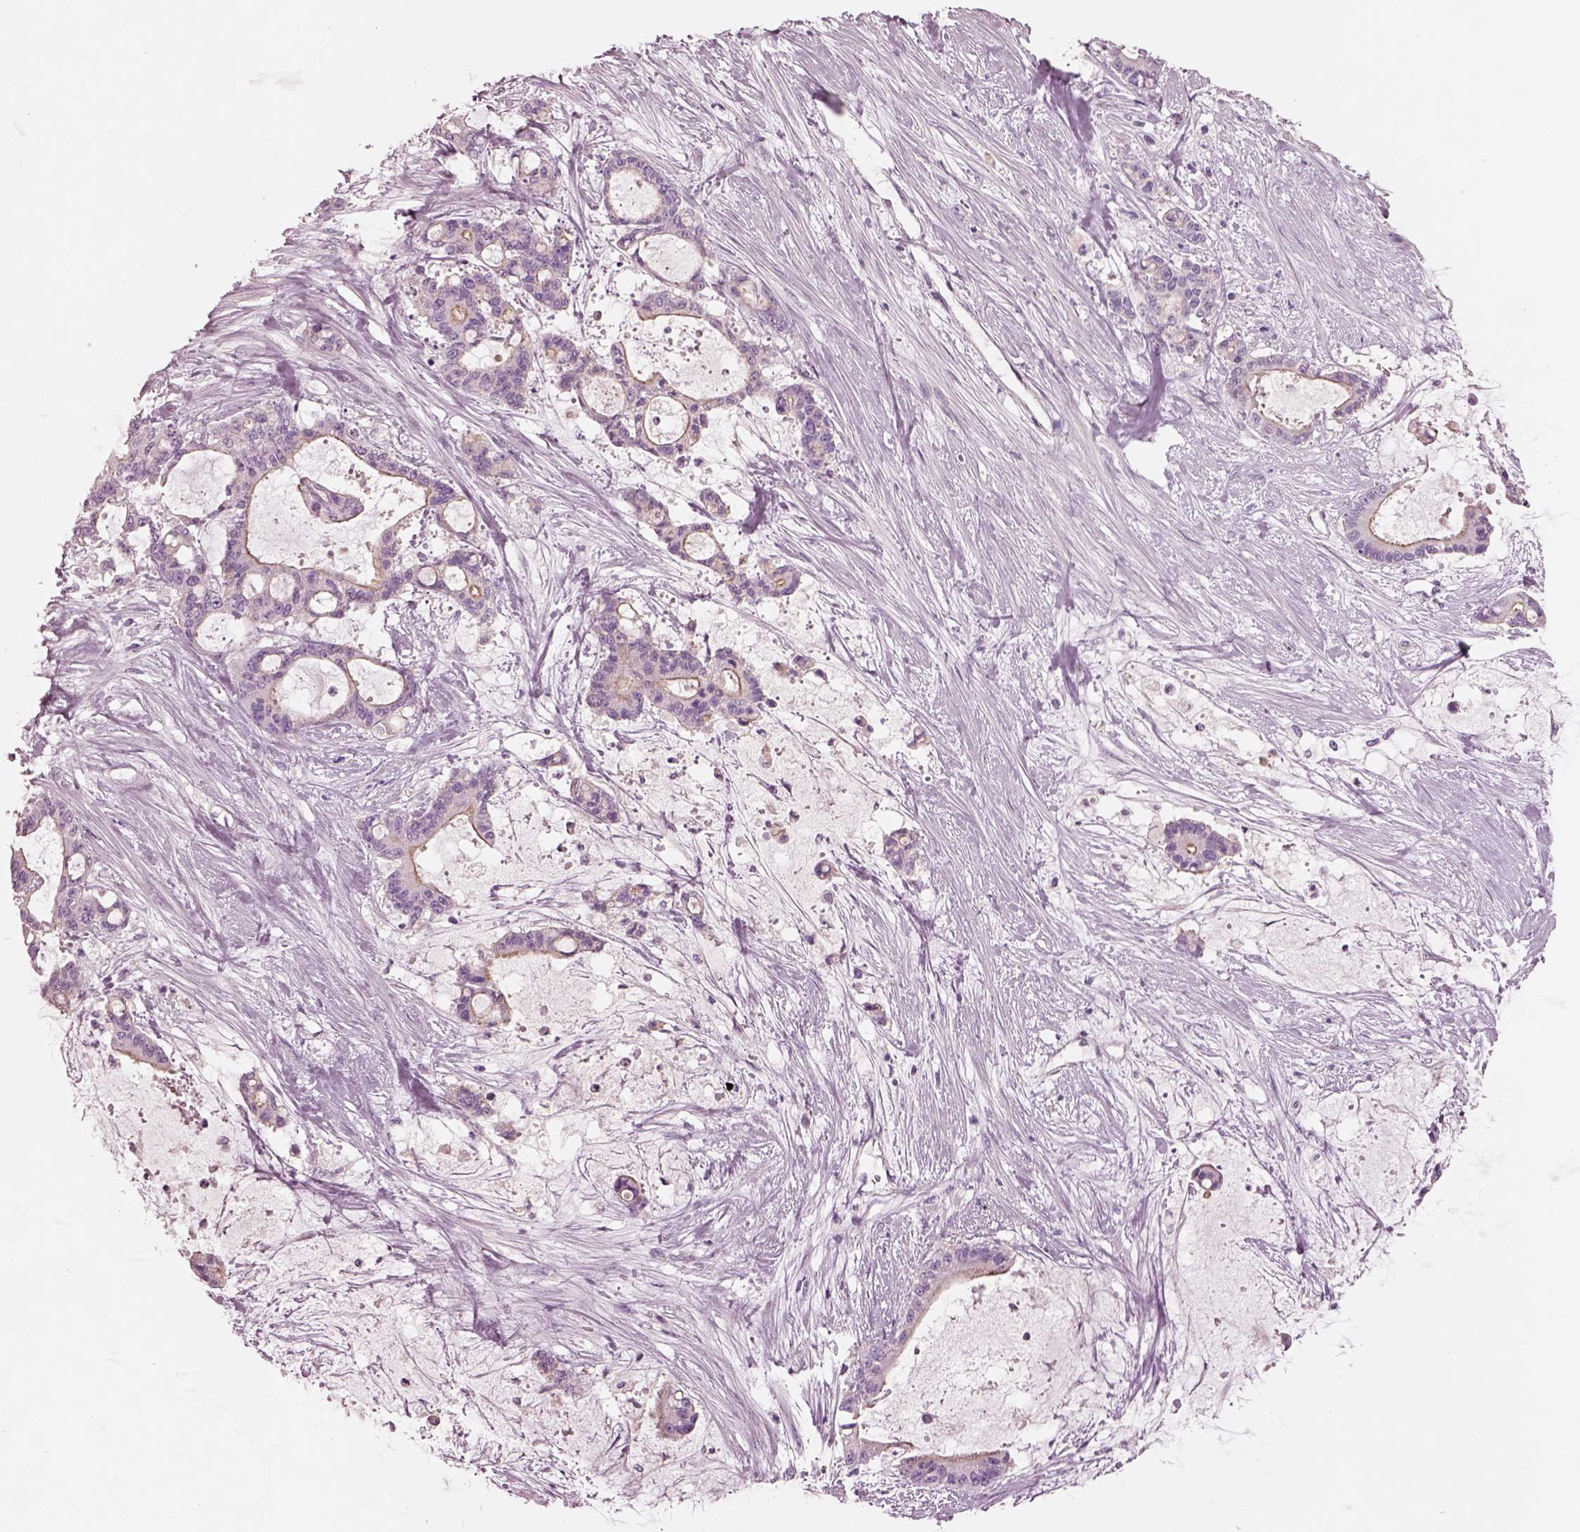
{"staining": {"intensity": "negative", "quantity": "none", "location": "none"}, "tissue": "liver cancer", "cell_type": "Tumor cells", "image_type": "cancer", "snomed": [{"axis": "morphology", "description": "Normal tissue, NOS"}, {"axis": "morphology", "description": "Cholangiocarcinoma"}, {"axis": "topography", "description": "Liver"}, {"axis": "topography", "description": "Peripheral nerve tissue"}], "caption": "High magnification brightfield microscopy of liver cancer (cholangiocarcinoma) stained with DAB (3,3'-diaminobenzidine) (brown) and counterstained with hematoxylin (blue): tumor cells show no significant positivity. (DAB immunohistochemistry (IHC), high magnification).", "gene": "IGLL1", "patient": {"sex": "female", "age": 73}}